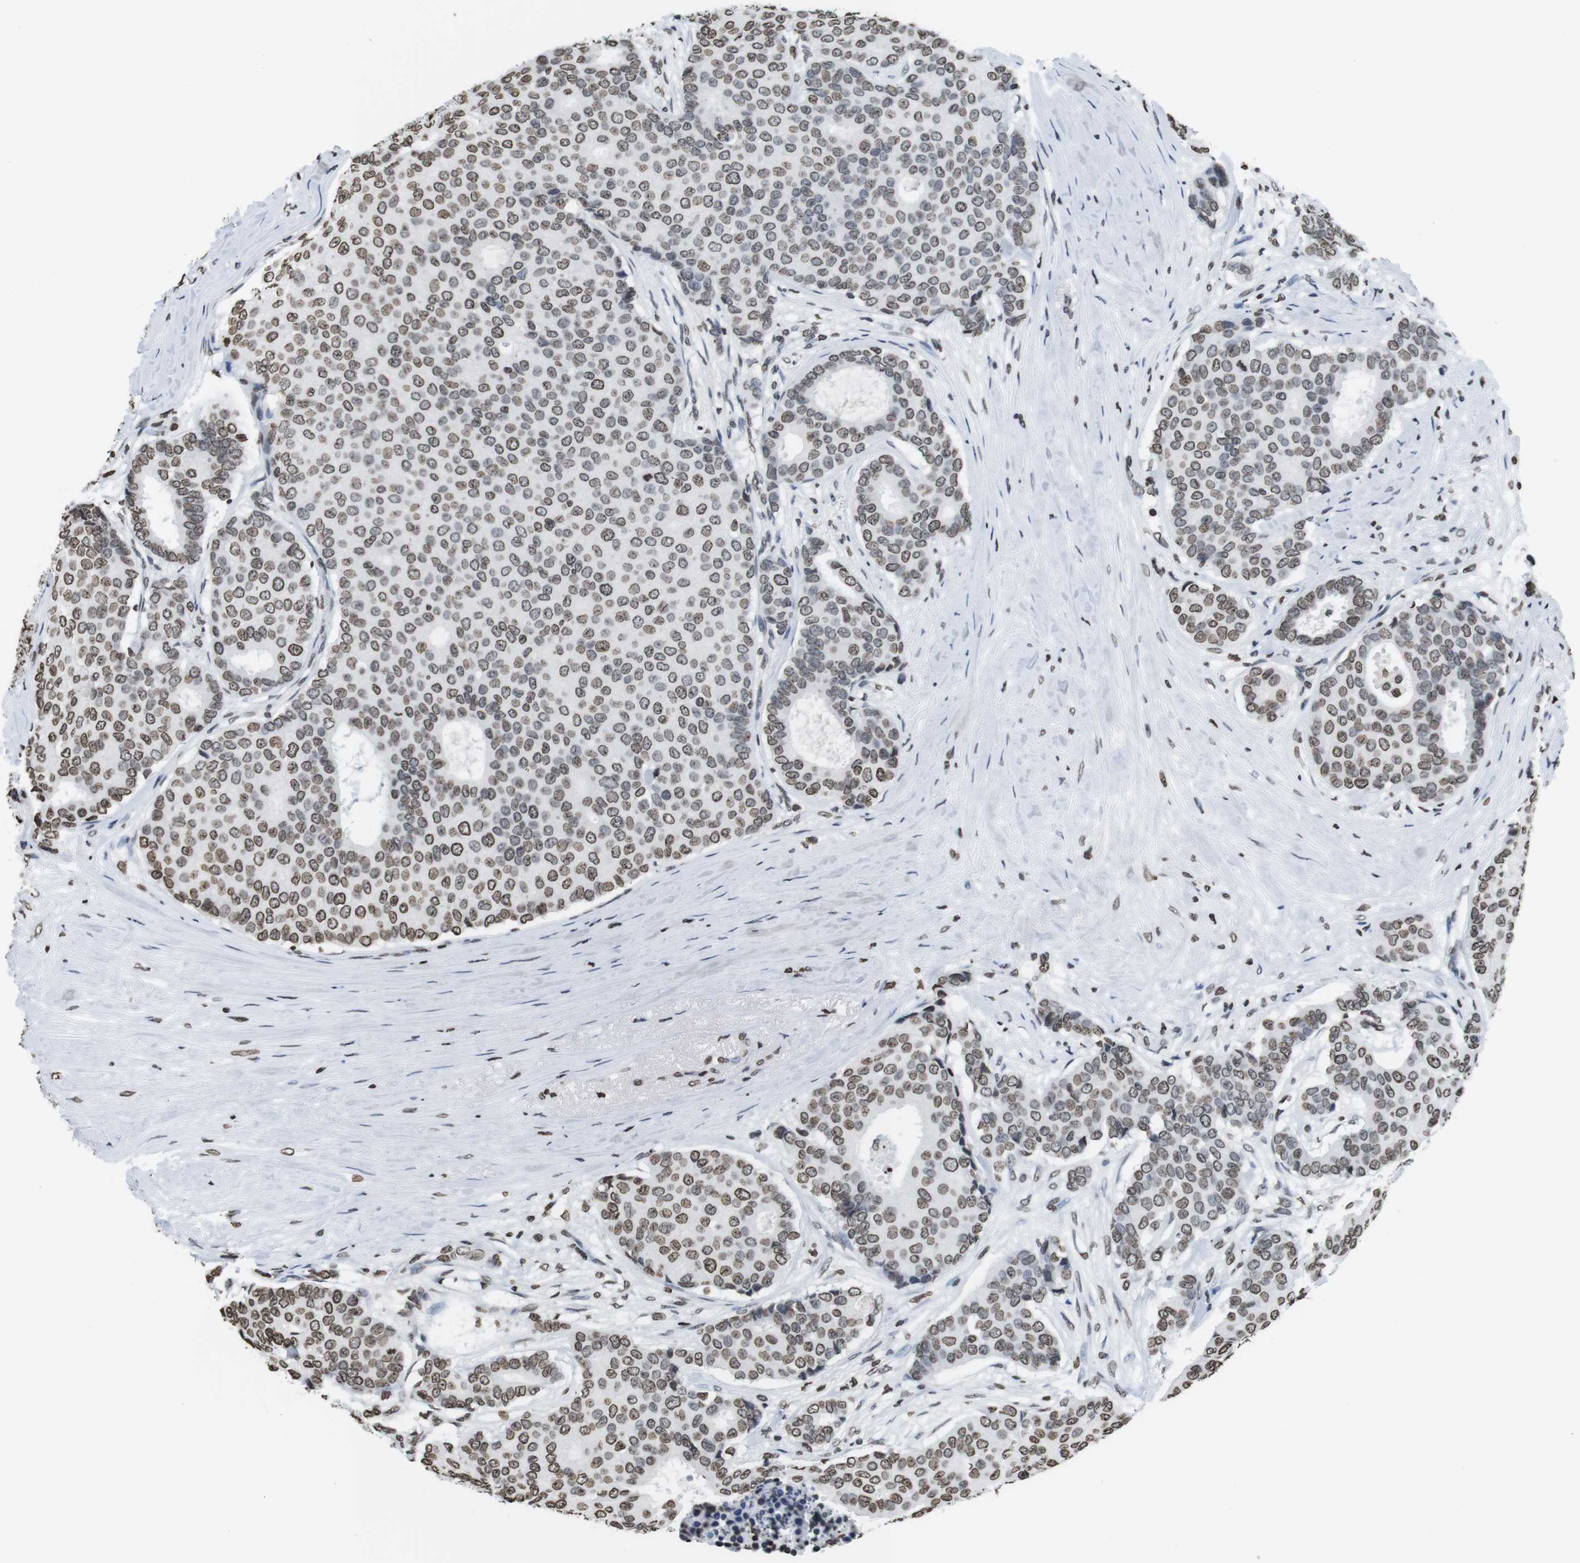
{"staining": {"intensity": "moderate", "quantity": ">75%", "location": "nuclear"}, "tissue": "breast cancer", "cell_type": "Tumor cells", "image_type": "cancer", "snomed": [{"axis": "morphology", "description": "Duct carcinoma"}, {"axis": "topography", "description": "Breast"}], "caption": "Breast infiltrating ductal carcinoma tissue reveals moderate nuclear positivity in about >75% of tumor cells, visualized by immunohistochemistry. Nuclei are stained in blue.", "gene": "BSX", "patient": {"sex": "female", "age": 75}}